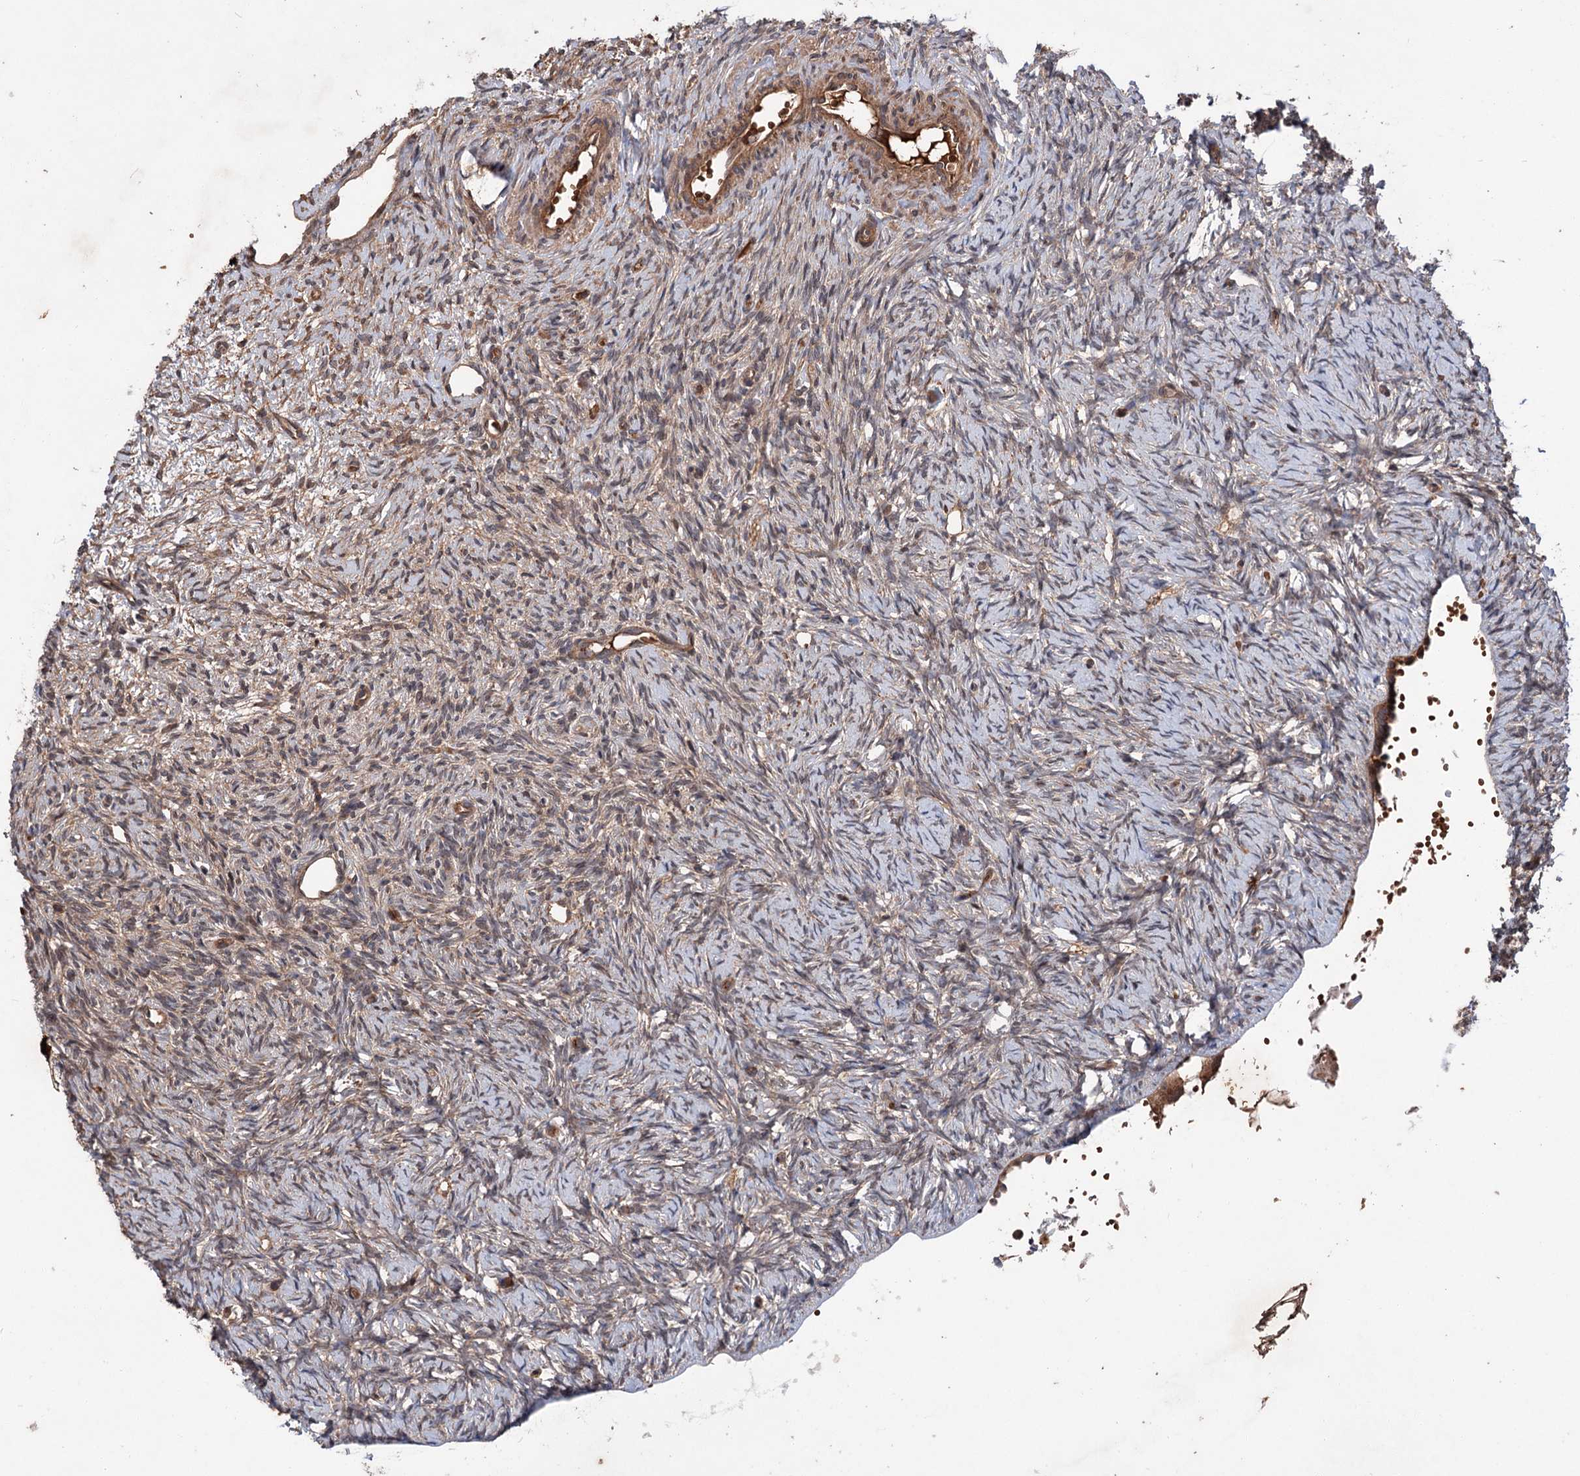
{"staining": {"intensity": "moderate", "quantity": ">75%", "location": "cytoplasmic/membranous,nuclear"}, "tissue": "ovary", "cell_type": "Ovarian stroma cells", "image_type": "normal", "snomed": [{"axis": "morphology", "description": "Normal tissue, NOS"}, {"axis": "topography", "description": "Ovary"}], "caption": "Human ovary stained with a brown dye exhibits moderate cytoplasmic/membranous,nuclear positive expression in approximately >75% of ovarian stroma cells.", "gene": "ADK", "patient": {"sex": "female", "age": 51}}